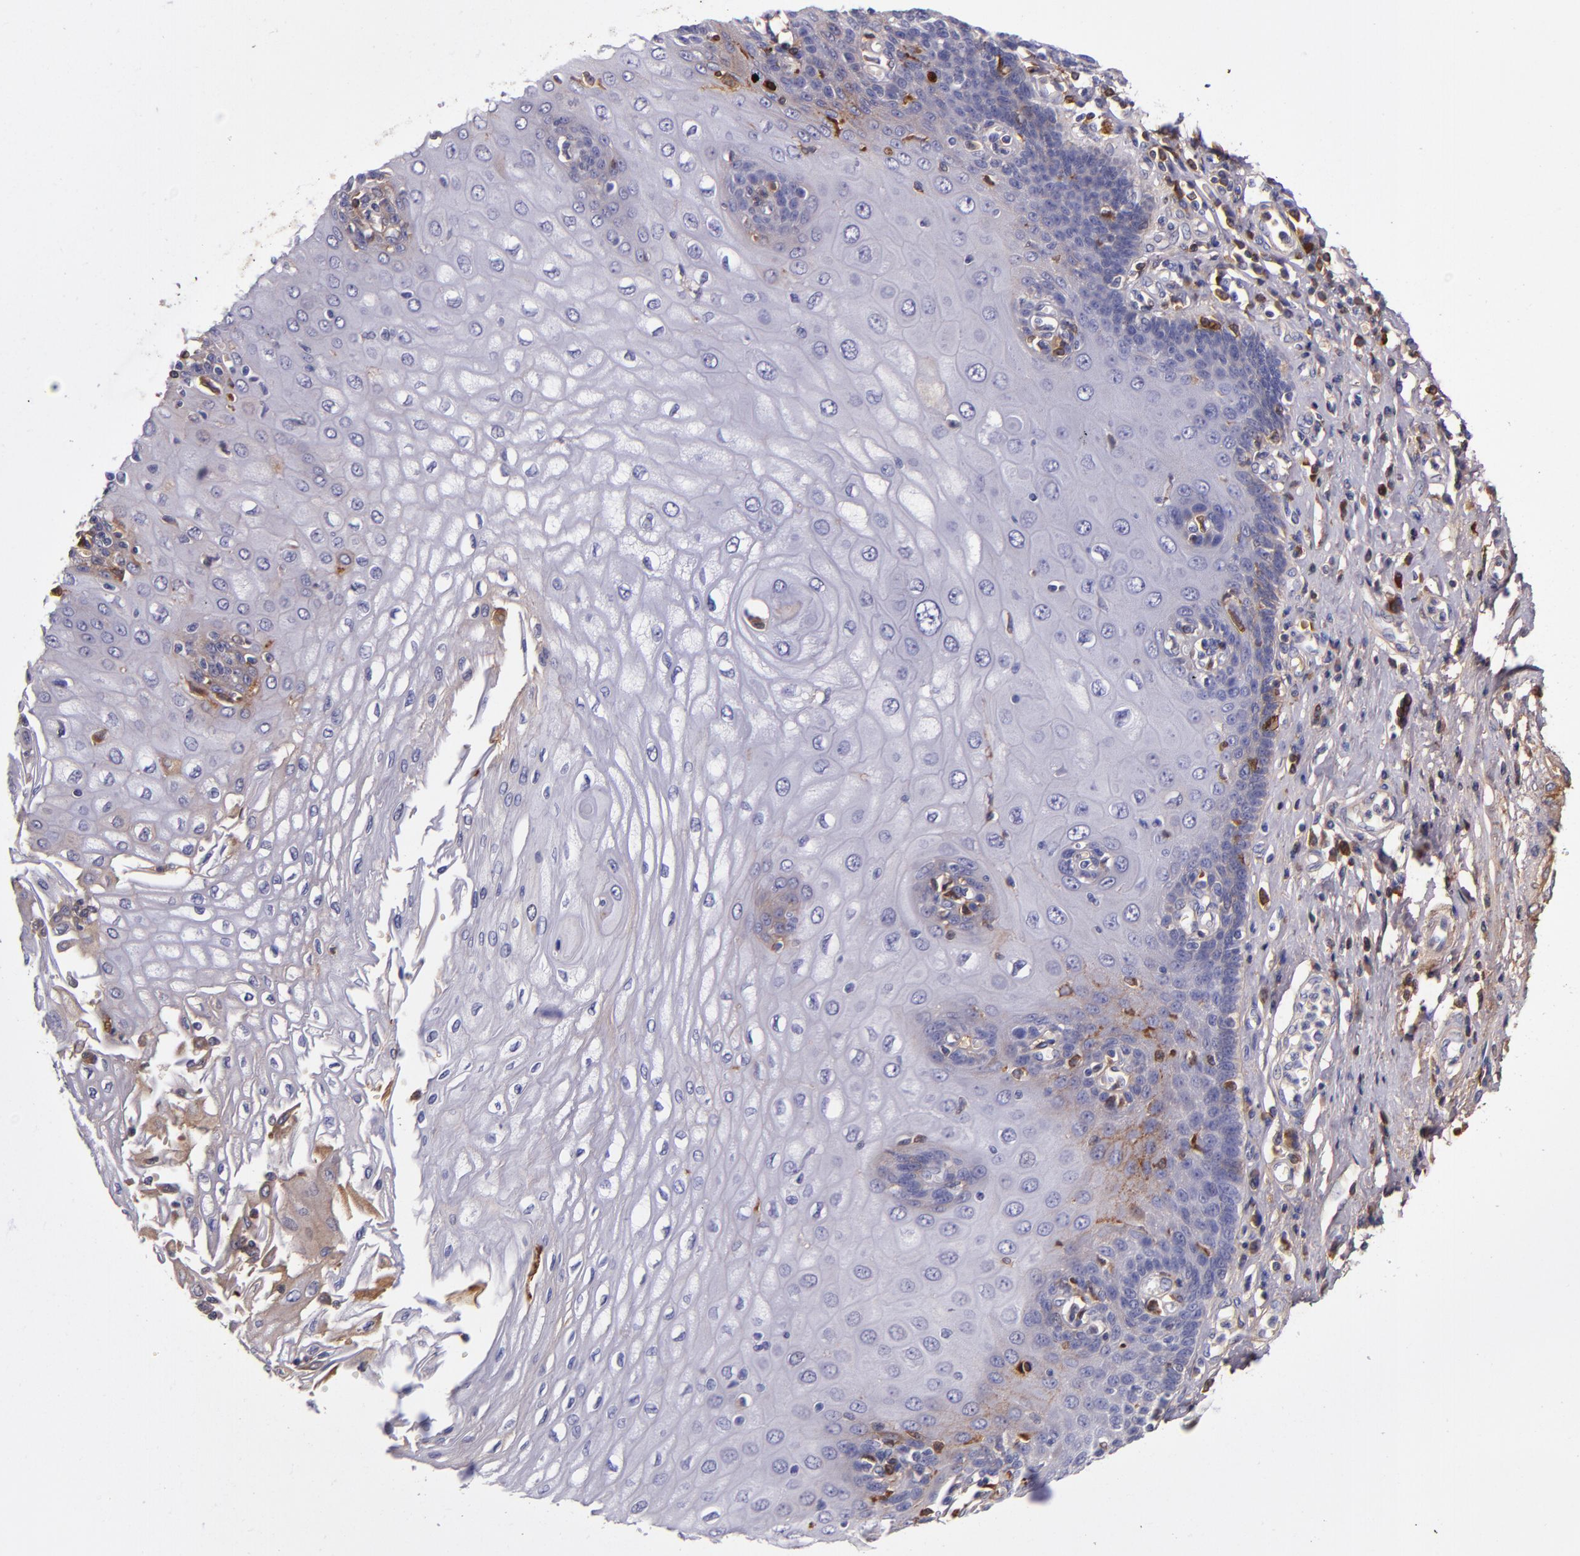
{"staining": {"intensity": "weak", "quantity": "<25%", "location": "cytoplasmic/membranous"}, "tissue": "esophagus", "cell_type": "Squamous epithelial cells", "image_type": "normal", "snomed": [{"axis": "morphology", "description": "Normal tissue, NOS"}, {"axis": "topography", "description": "Esophagus"}], "caption": "This micrograph is of benign esophagus stained with immunohistochemistry (IHC) to label a protein in brown with the nuclei are counter-stained blue. There is no positivity in squamous epithelial cells. The staining is performed using DAB brown chromogen with nuclei counter-stained in using hematoxylin.", "gene": "CLEC3B", "patient": {"sex": "male", "age": 62}}